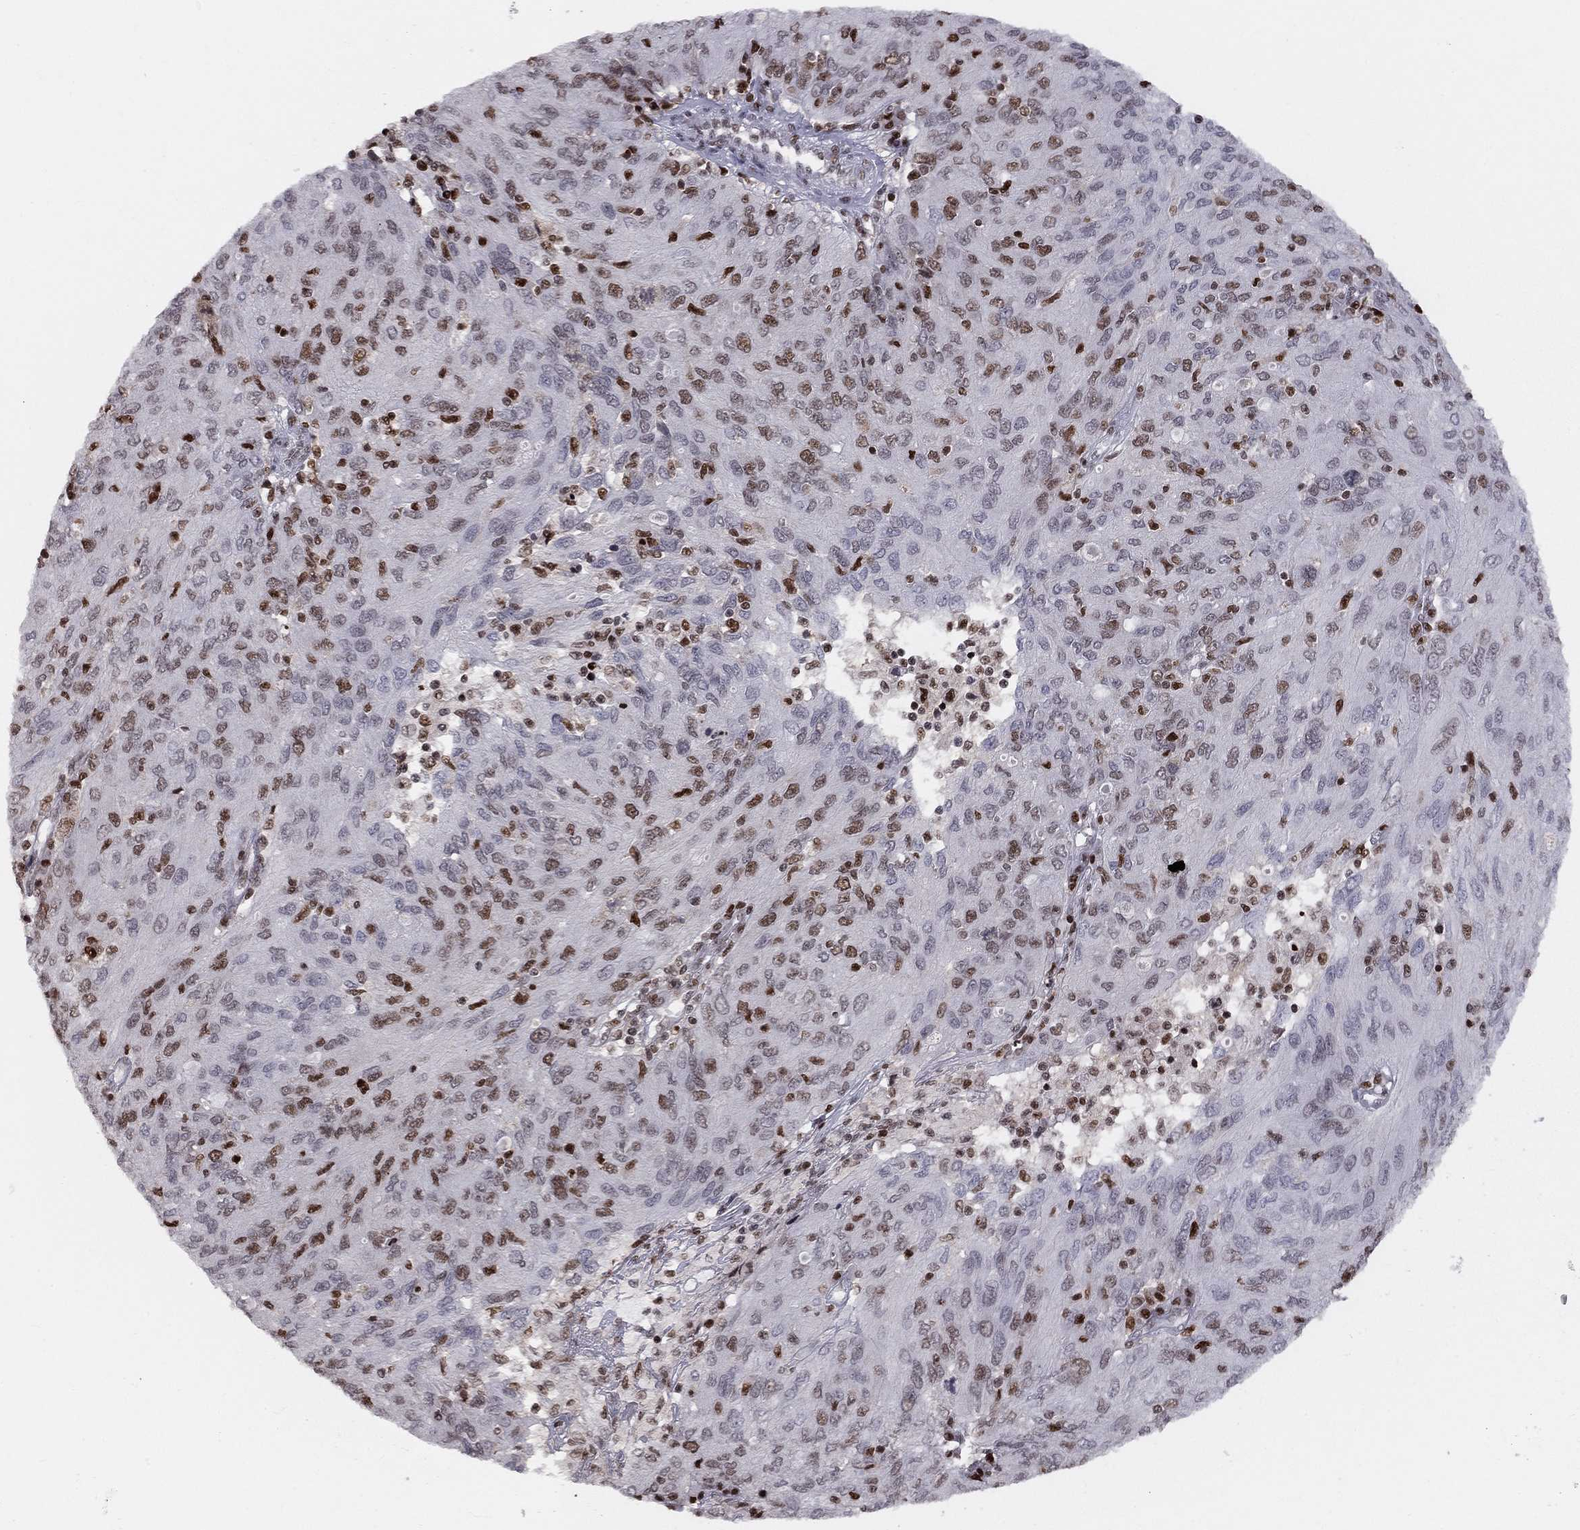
{"staining": {"intensity": "strong", "quantity": "25%-75%", "location": "nuclear"}, "tissue": "ovarian cancer", "cell_type": "Tumor cells", "image_type": "cancer", "snomed": [{"axis": "morphology", "description": "Carcinoma, endometroid"}, {"axis": "topography", "description": "Ovary"}], "caption": "This micrograph displays IHC staining of human ovarian cancer (endometroid carcinoma), with high strong nuclear positivity in about 25%-75% of tumor cells.", "gene": "RNASEH2C", "patient": {"sex": "female", "age": 50}}